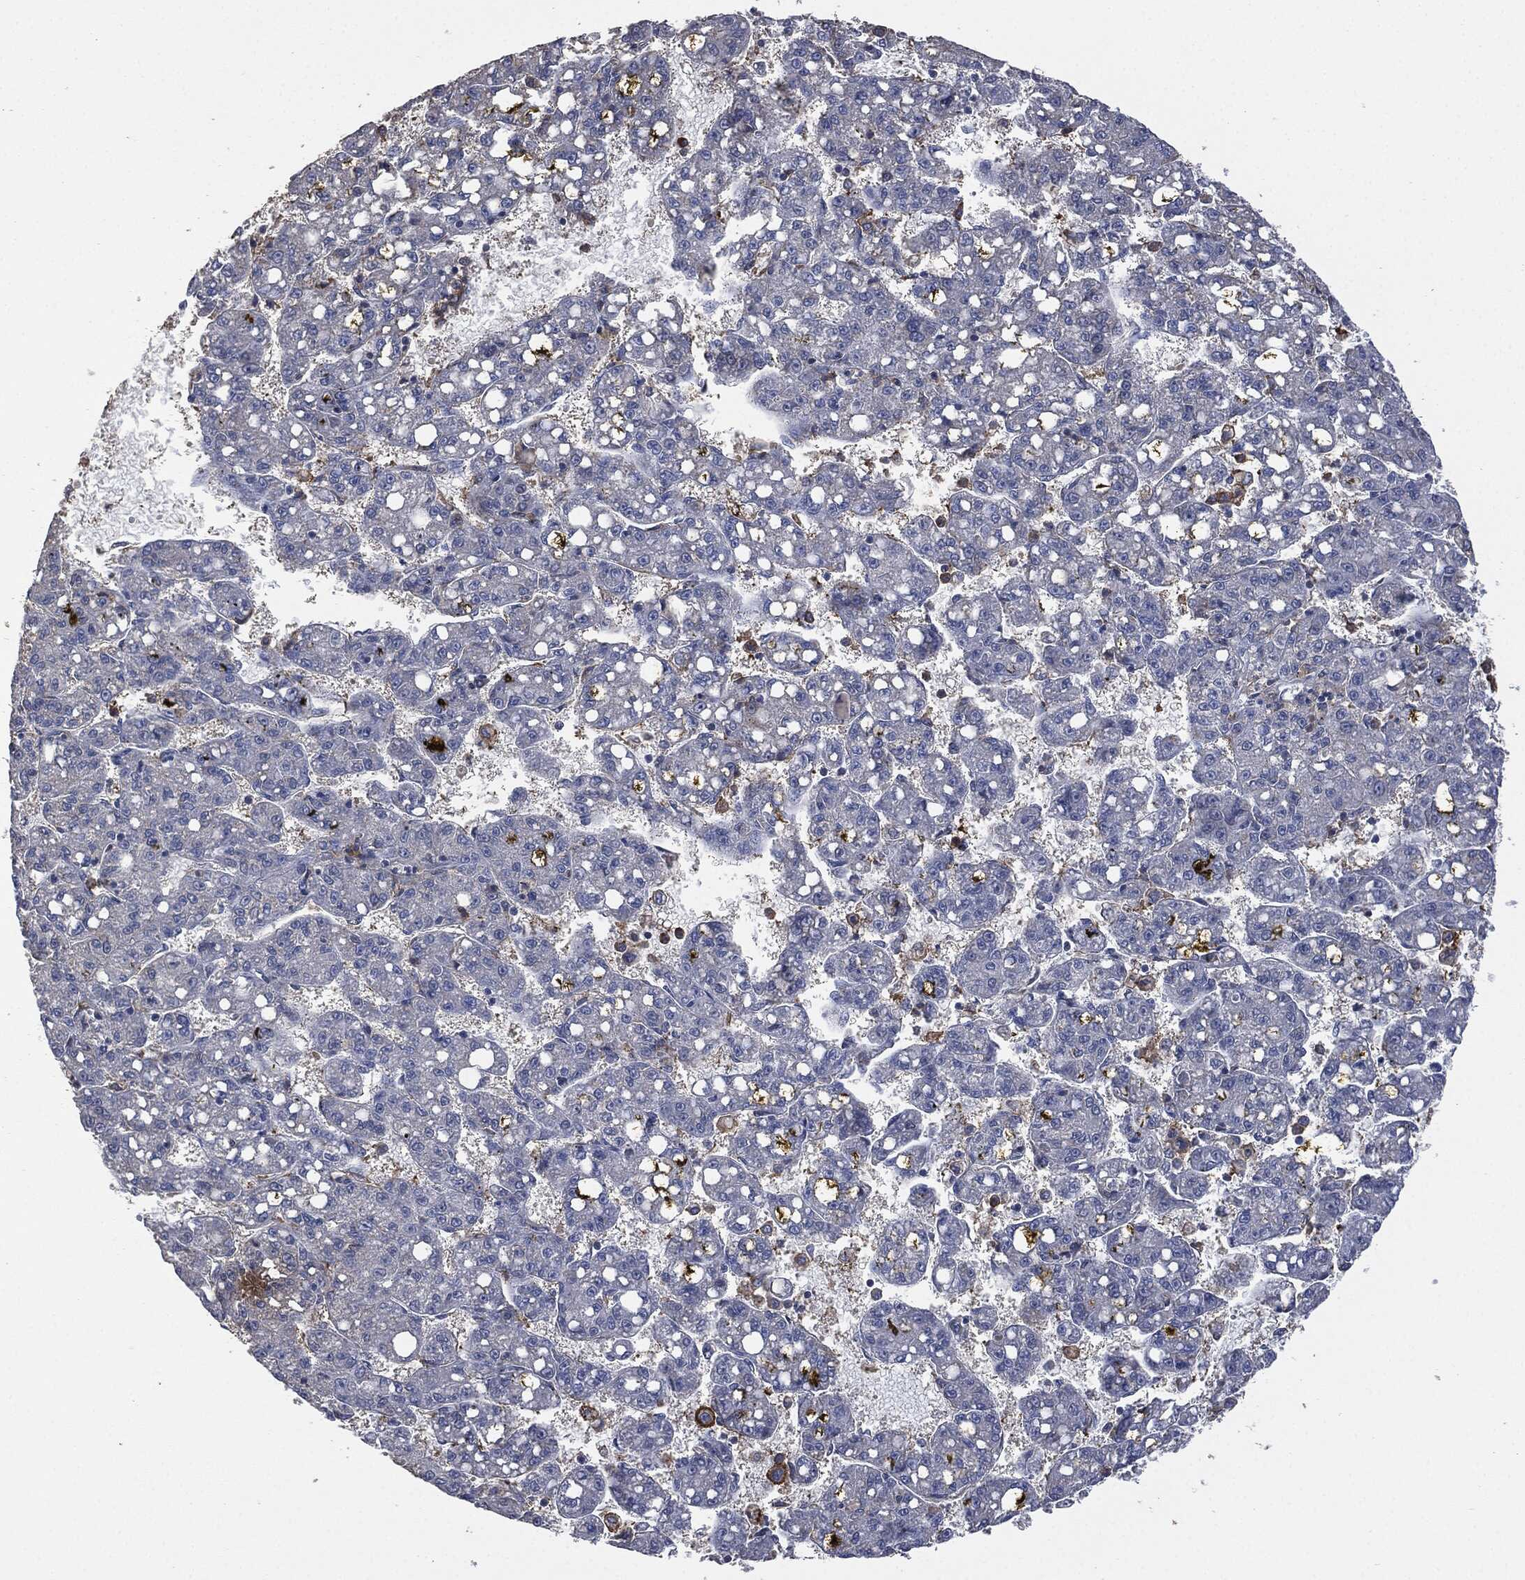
{"staining": {"intensity": "negative", "quantity": "none", "location": "none"}, "tissue": "liver cancer", "cell_type": "Tumor cells", "image_type": "cancer", "snomed": [{"axis": "morphology", "description": "Carcinoma, Hepatocellular, NOS"}, {"axis": "topography", "description": "Liver"}], "caption": "Liver hepatocellular carcinoma was stained to show a protein in brown. There is no significant staining in tumor cells. (Immunohistochemistry, brightfield microscopy, high magnification).", "gene": "CD33", "patient": {"sex": "female", "age": 65}}